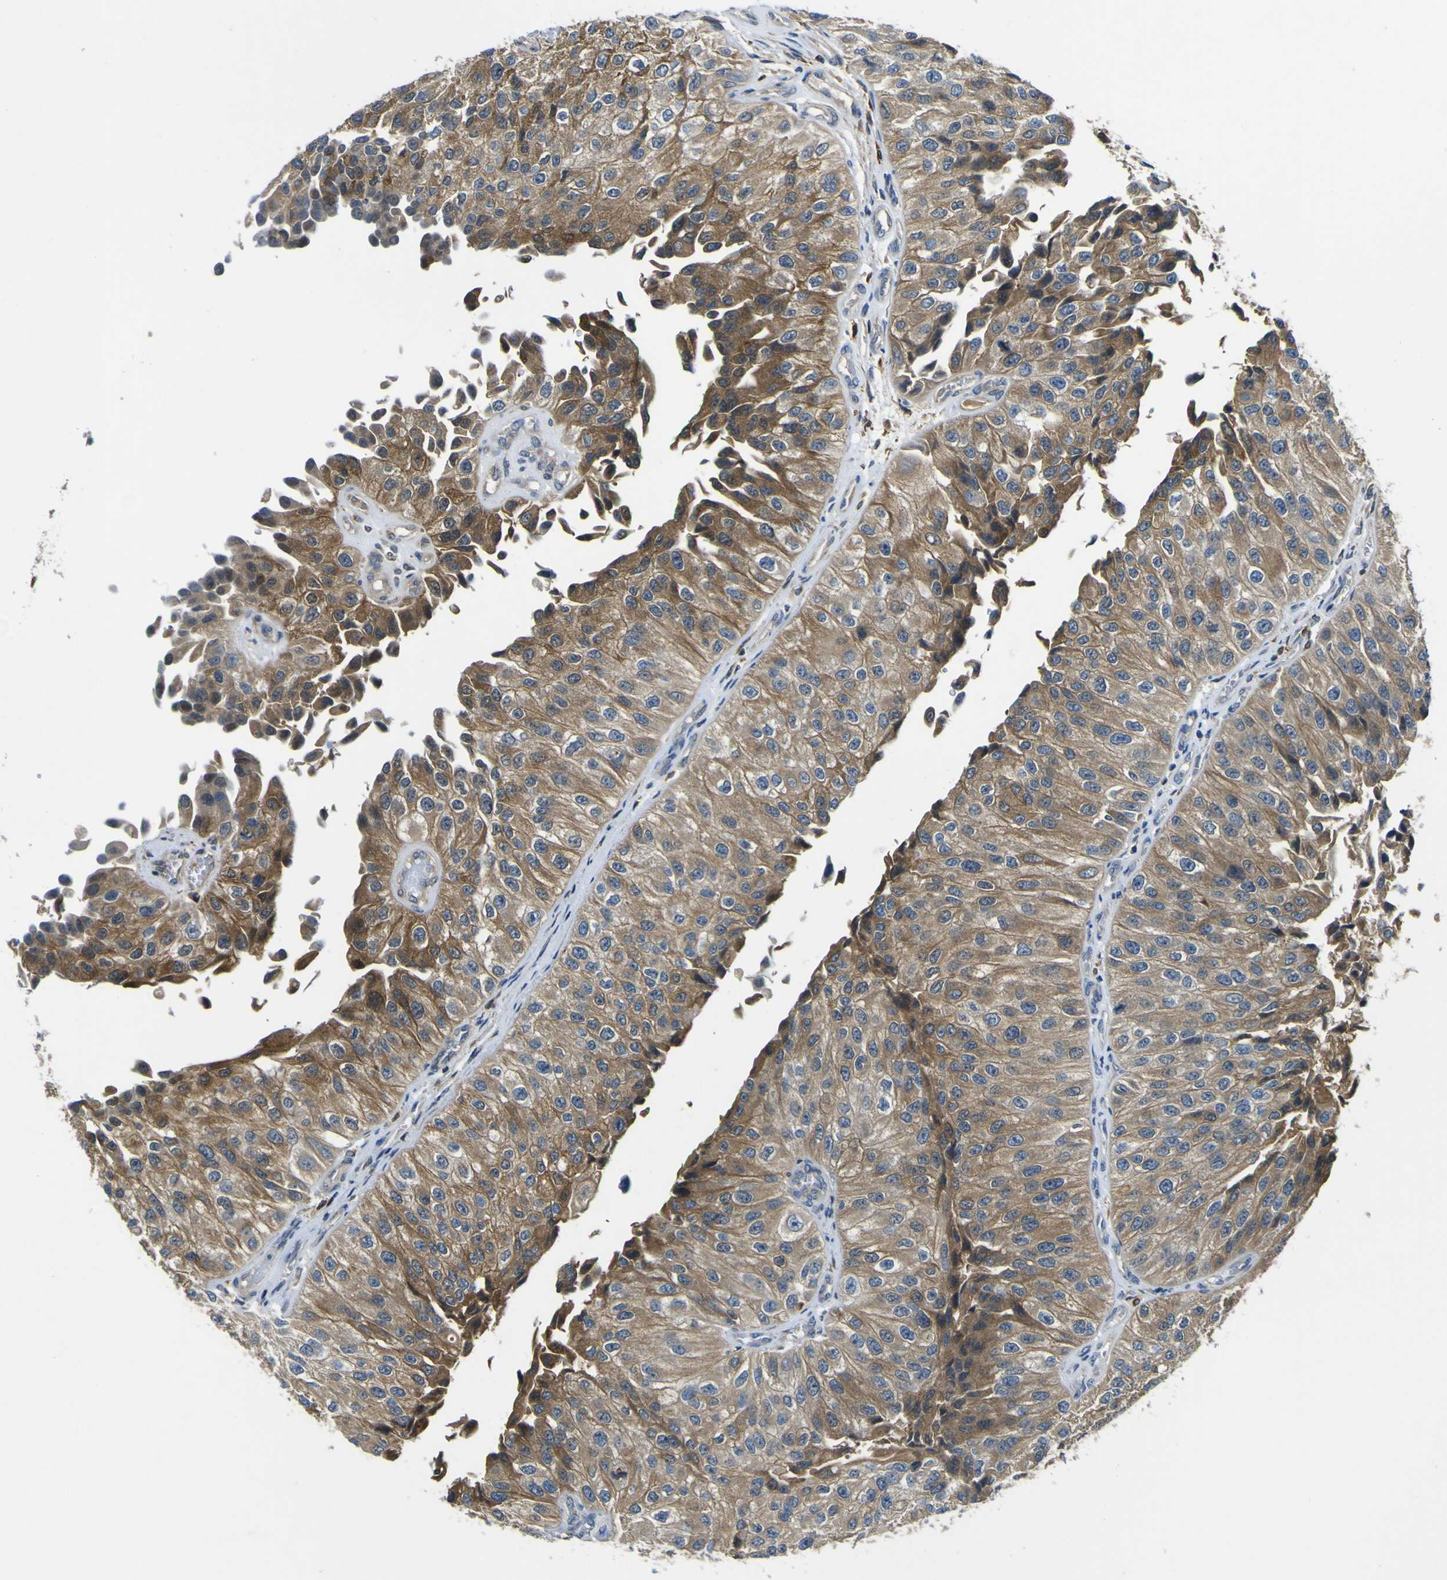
{"staining": {"intensity": "moderate", "quantity": ">75%", "location": "cytoplasmic/membranous"}, "tissue": "urothelial cancer", "cell_type": "Tumor cells", "image_type": "cancer", "snomed": [{"axis": "morphology", "description": "Urothelial carcinoma, High grade"}, {"axis": "topography", "description": "Kidney"}, {"axis": "topography", "description": "Urinary bladder"}], "caption": "IHC (DAB (3,3'-diaminobenzidine)) staining of human high-grade urothelial carcinoma shows moderate cytoplasmic/membranous protein expression in approximately >75% of tumor cells.", "gene": "EML2", "patient": {"sex": "male", "age": 77}}